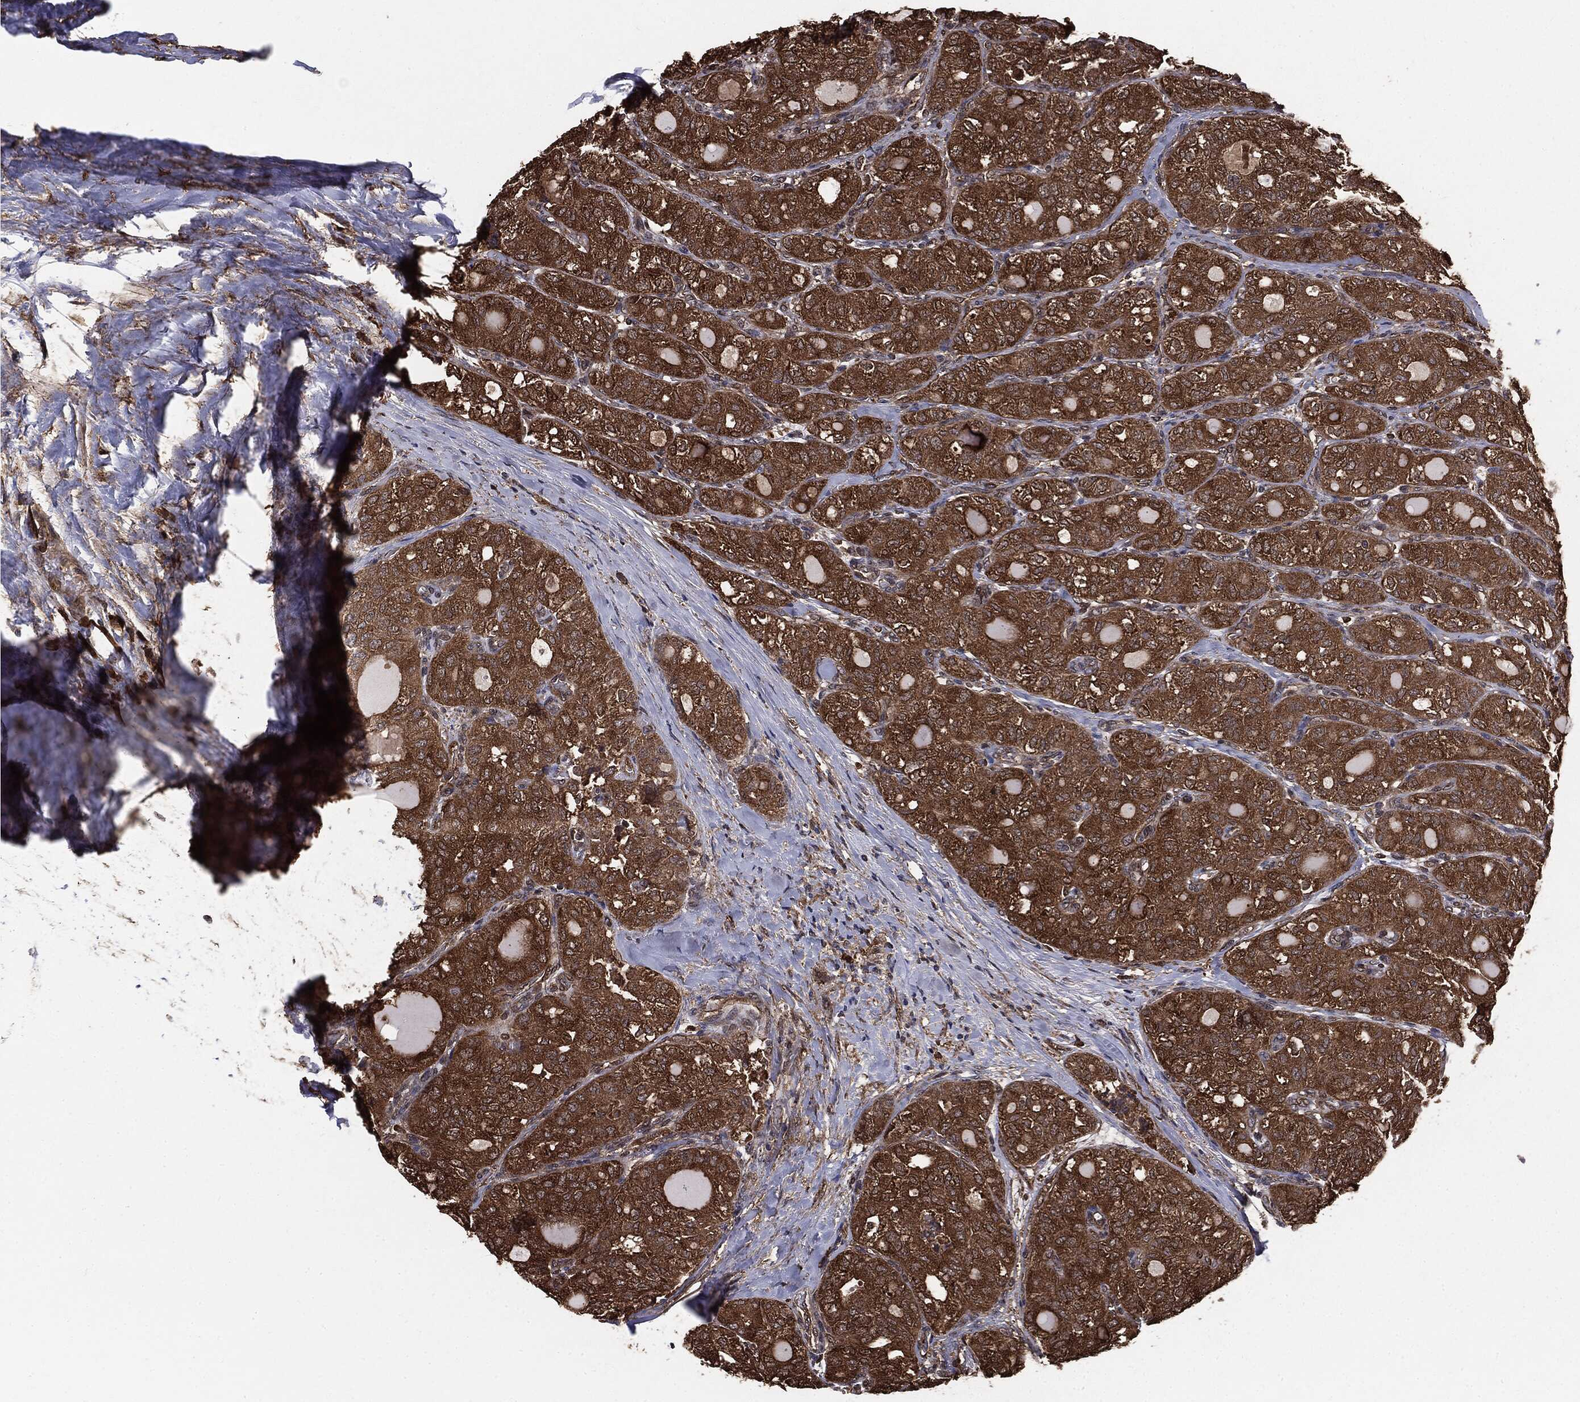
{"staining": {"intensity": "strong", "quantity": ">75%", "location": "cytoplasmic/membranous"}, "tissue": "thyroid cancer", "cell_type": "Tumor cells", "image_type": "cancer", "snomed": [{"axis": "morphology", "description": "Follicular adenoma carcinoma, NOS"}, {"axis": "topography", "description": "Thyroid gland"}], "caption": "Human thyroid follicular adenoma carcinoma stained with a protein marker demonstrates strong staining in tumor cells.", "gene": "NME1", "patient": {"sex": "male", "age": 75}}